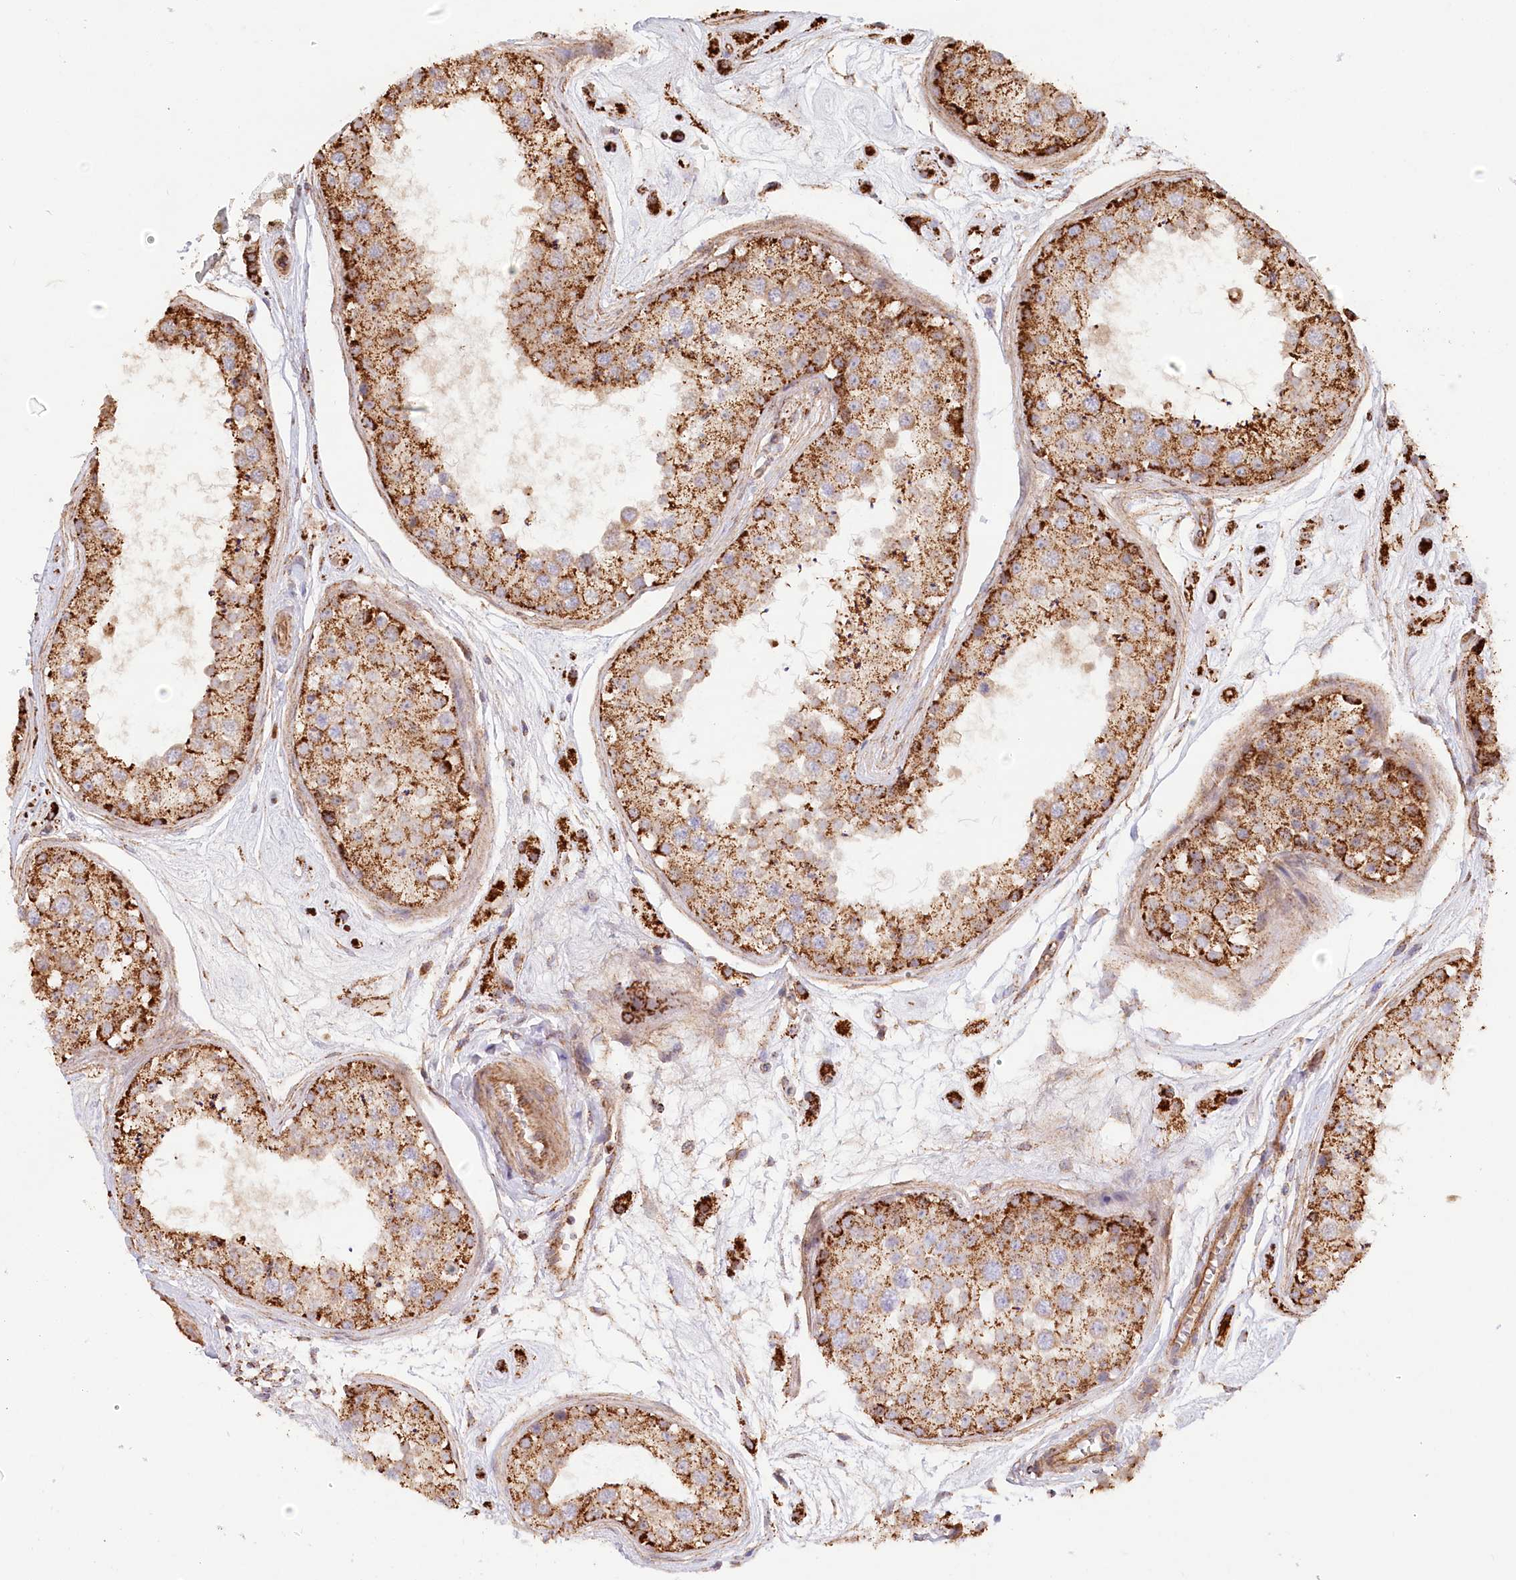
{"staining": {"intensity": "moderate", "quantity": ">75%", "location": "cytoplasmic/membranous"}, "tissue": "testis", "cell_type": "Cells in seminiferous ducts", "image_type": "normal", "snomed": [{"axis": "morphology", "description": "Normal tissue, NOS"}, {"axis": "topography", "description": "Testis"}], "caption": "Immunohistochemistry (IHC) micrograph of benign human testis stained for a protein (brown), which demonstrates medium levels of moderate cytoplasmic/membranous expression in about >75% of cells in seminiferous ducts.", "gene": "UMPS", "patient": {"sex": "male", "age": 25}}